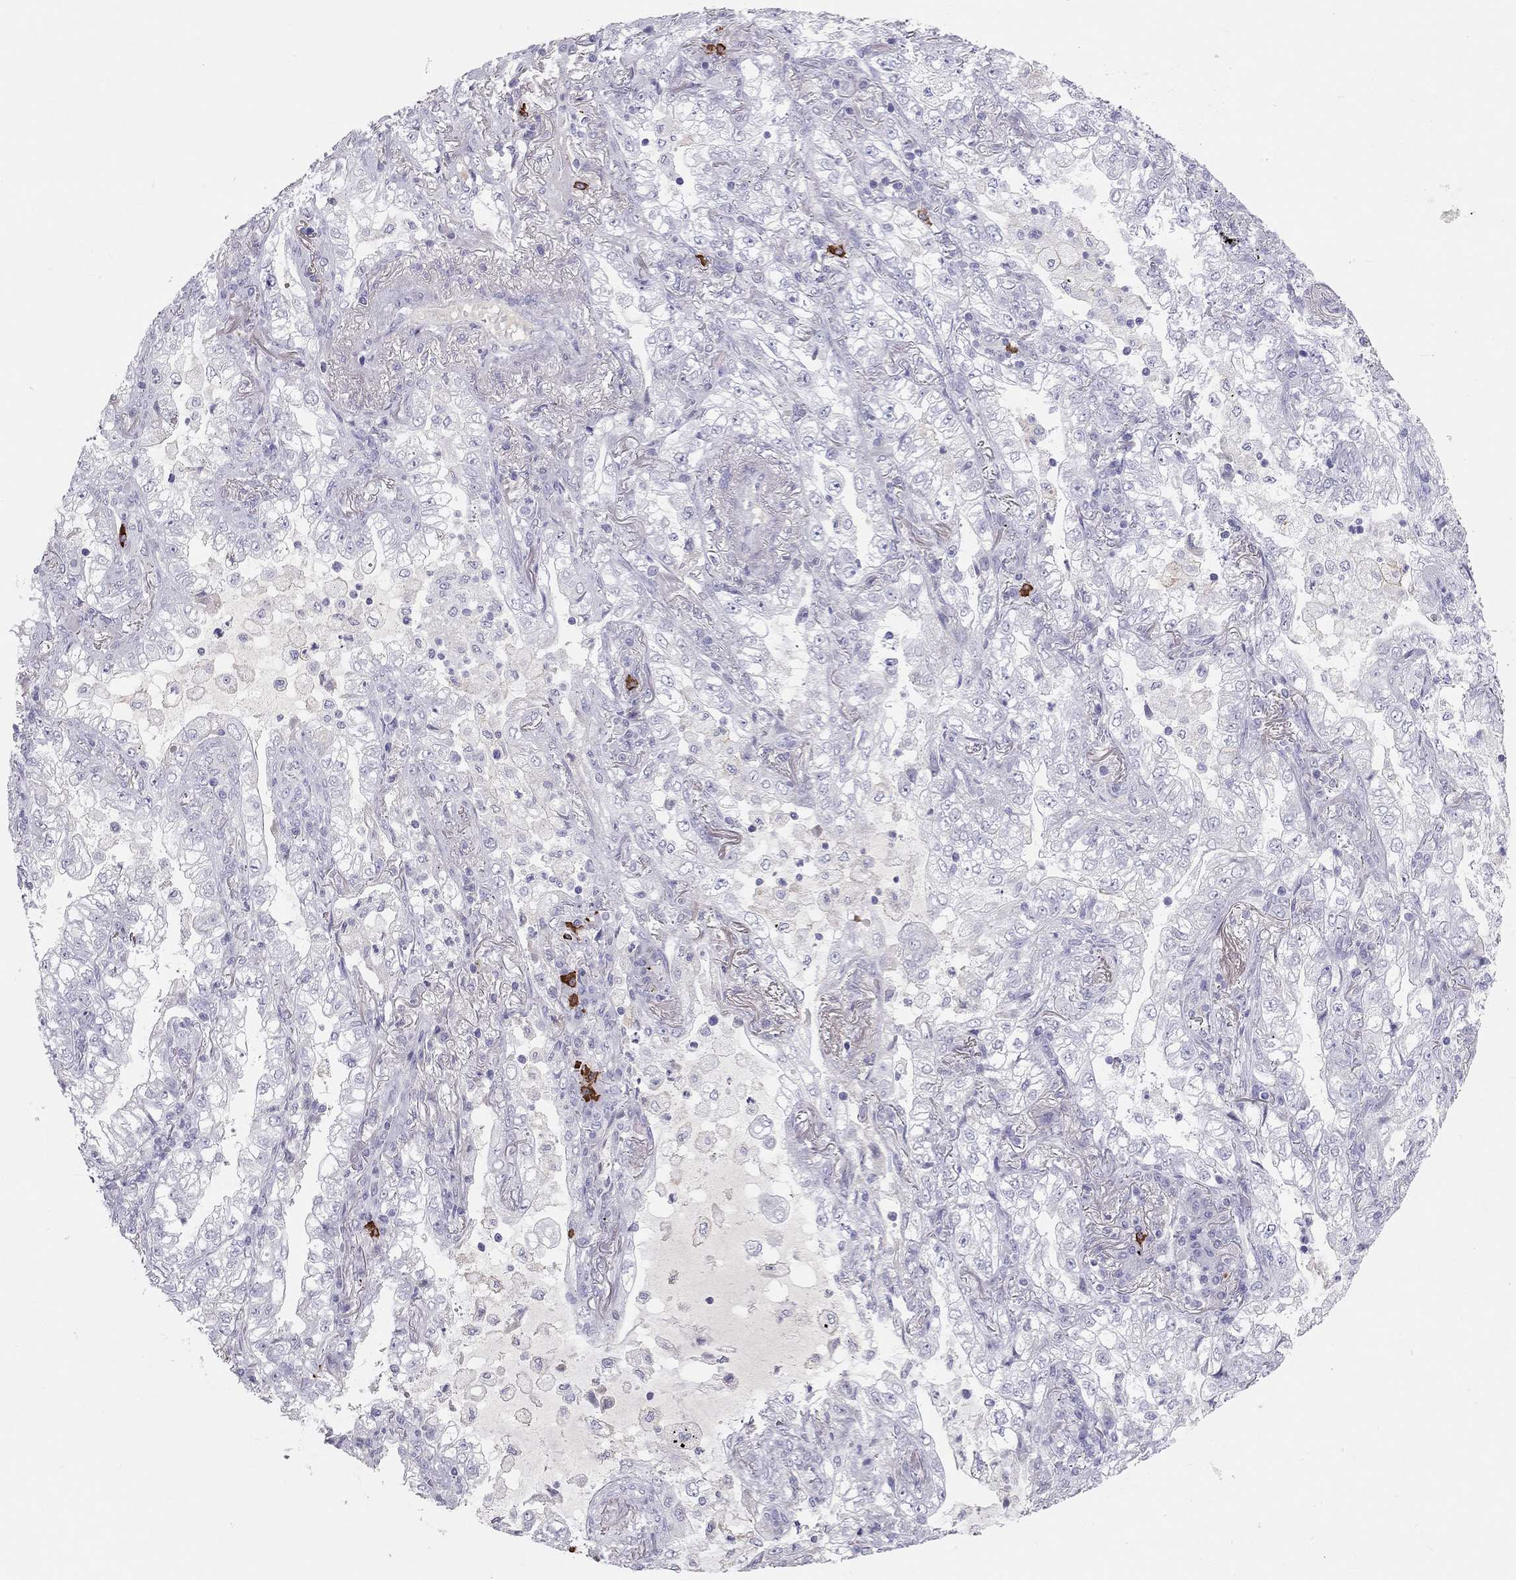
{"staining": {"intensity": "negative", "quantity": "none", "location": "none"}, "tissue": "lung cancer", "cell_type": "Tumor cells", "image_type": "cancer", "snomed": [{"axis": "morphology", "description": "Adenocarcinoma, NOS"}, {"axis": "topography", "description": "Lung"}], "caption": "IHC of lung cancer (adenocarcinoma) demonstrates no staining in tumor cells.", "gene": "KLRG1", "patient": {"sex": "female", "age": 73}}